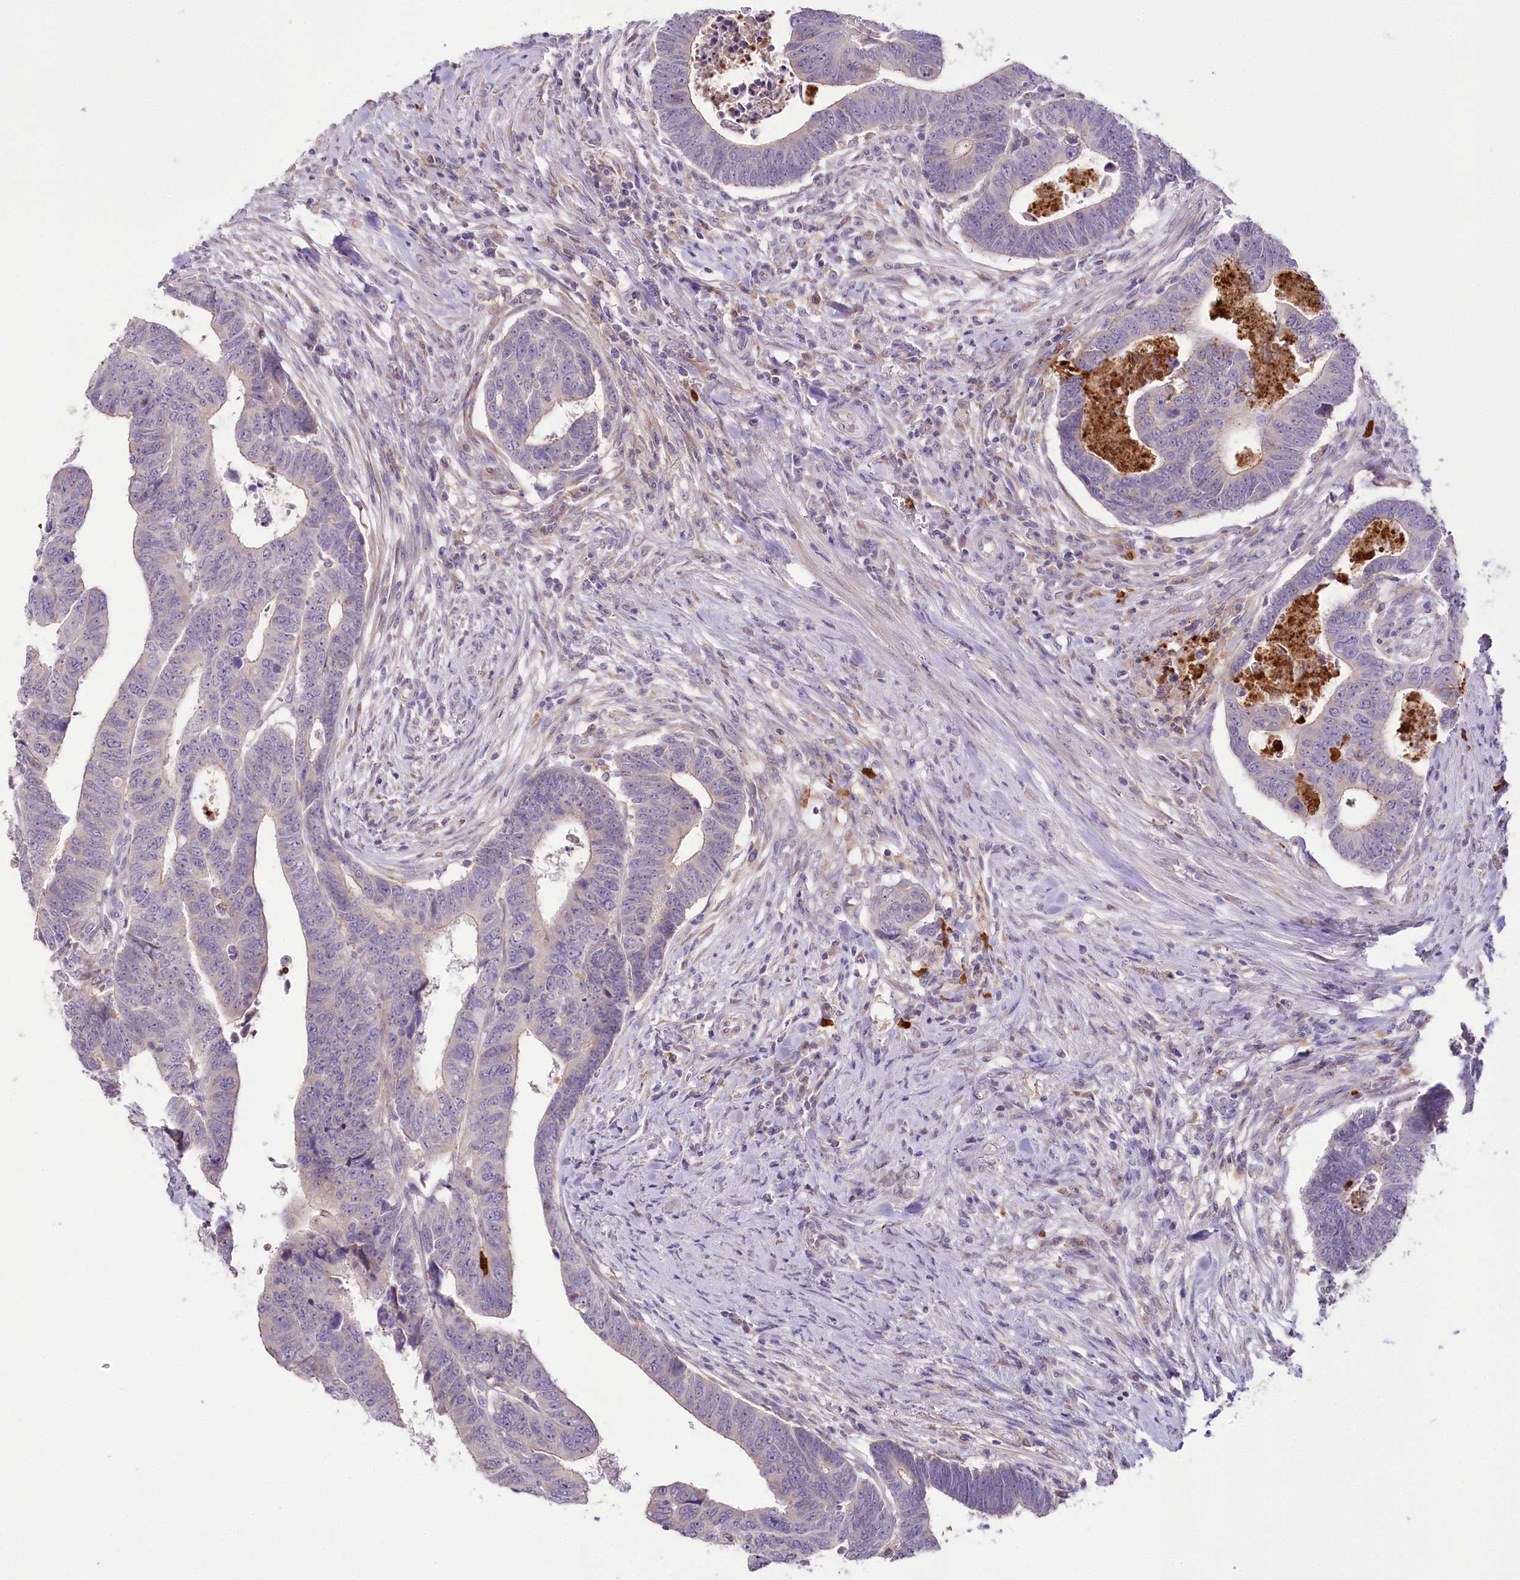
{"staining": {"intensity": "negative", "quantity": "none", "location": "none"}, "tissue": "colorectal cancer", "cell_type": "Tumor cells", "image_type": "cancer", "snomed": [{"axis": "morphology", "description": "Normal tissue, NOS"}, {"axis": "morphology", "description": "Adenocarcinoma, NOS"}, {"axis": "topography", "description": "Rectum"}], "caption": "A micrograph of human colorectal cancer (adenocarcinoma) is negative for staining in tumor cells. The staining is performed using DAB (3,3'-diaminobenzidine) brown chromogen with nuclei counter-stained in using hematoxylin.", "gene": "DPYD", "patient": {"sex": "female", "age": 65}}